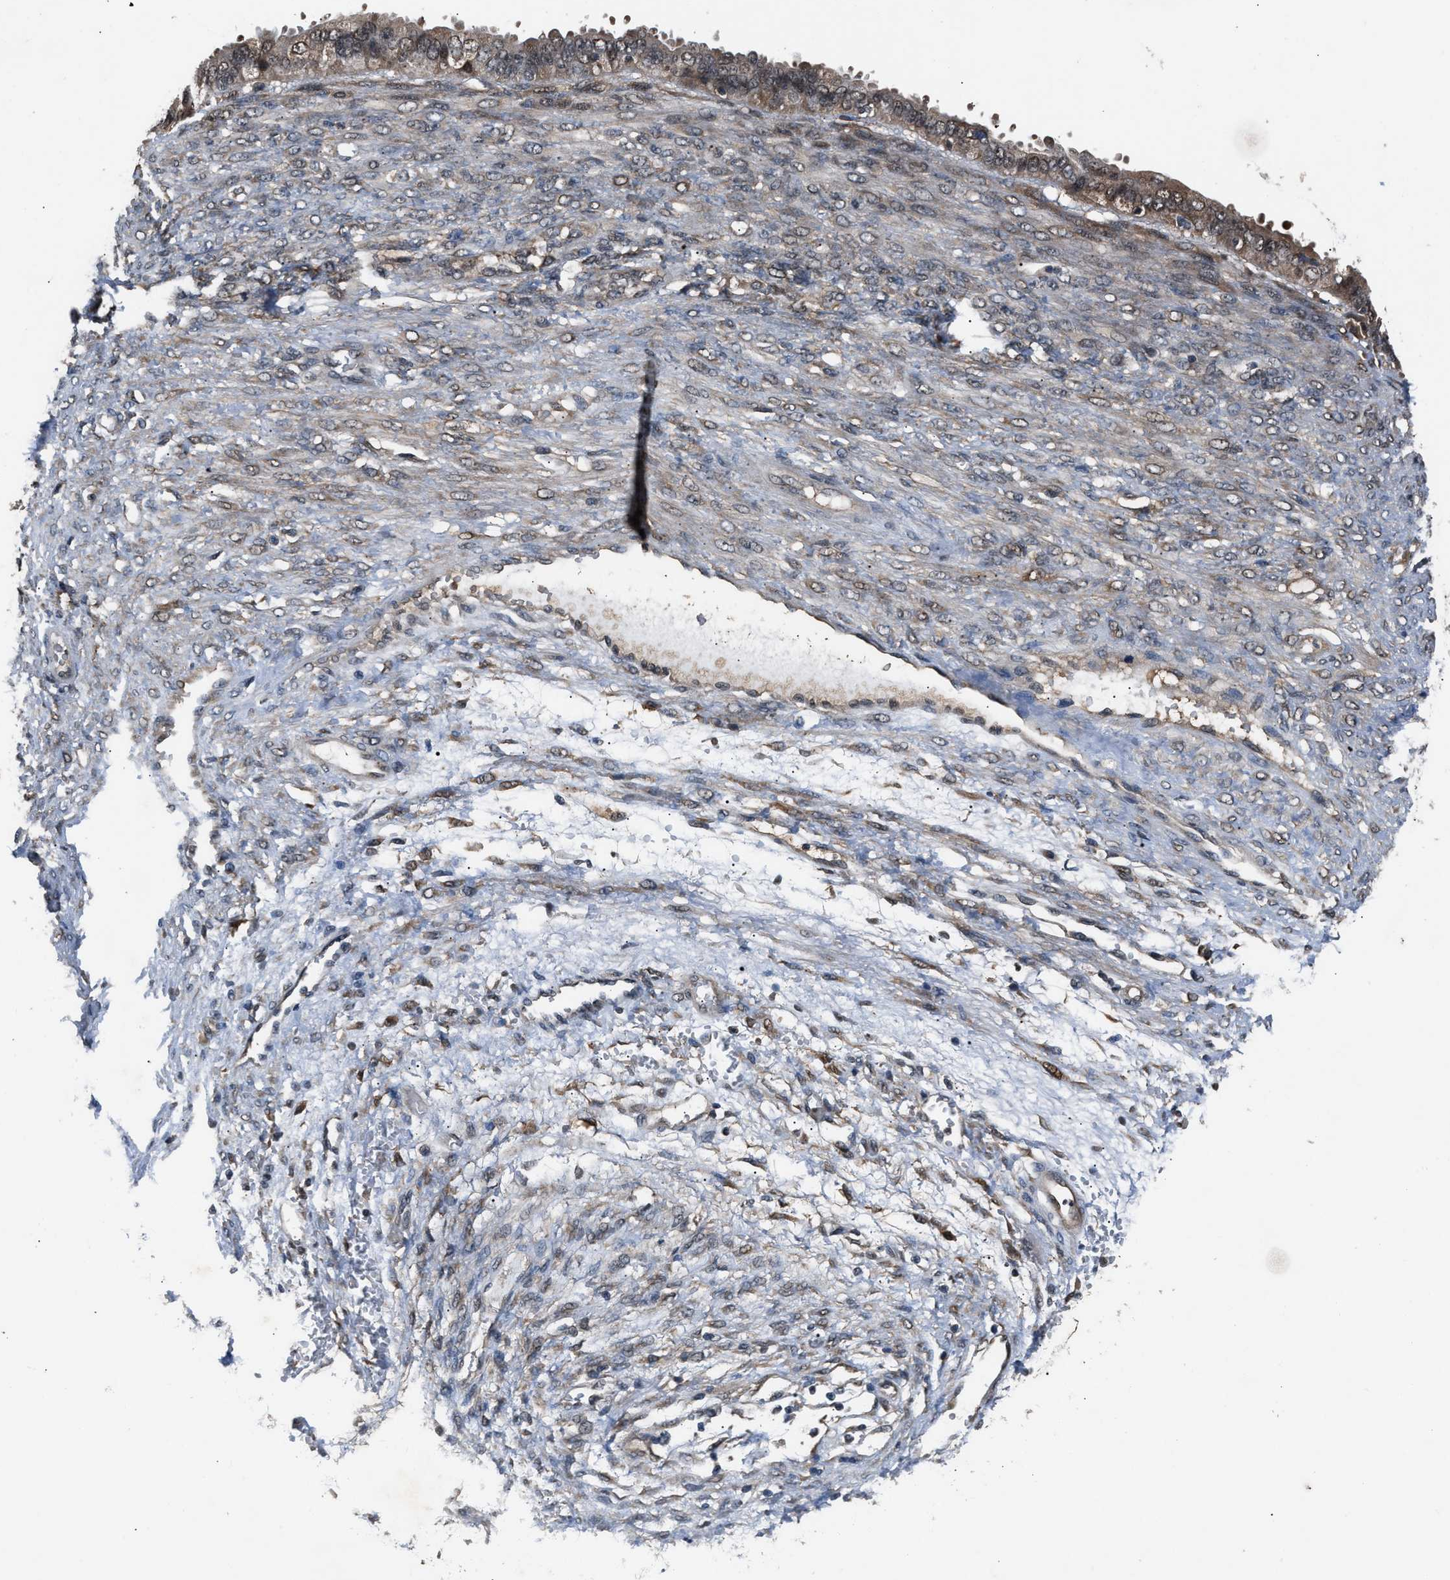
{"staining": {"intensity": "weak", "quantity": ">75%", "location": "cytoplasmic/membranous,nuclear"}, "tissue": "ovarian cancer", "cell_type": "Tumor cells", "image_type": "cancer", "snomed": [{"axis": "morphology", "description": "Cystadenocarcinoma, serous, NOS"}, {"axis": "topography", "description": "Ovary"}], "caption": "There is low levels of weak cytoplasmic/membranous and nuclear expression in tumor cells of serous cystadenocarcinoma (ovarian), as demonstrated by immunohistochemical staining (brown color).", "gene": "TP53I3", "patient": {"sex": "female", "age": 58}}